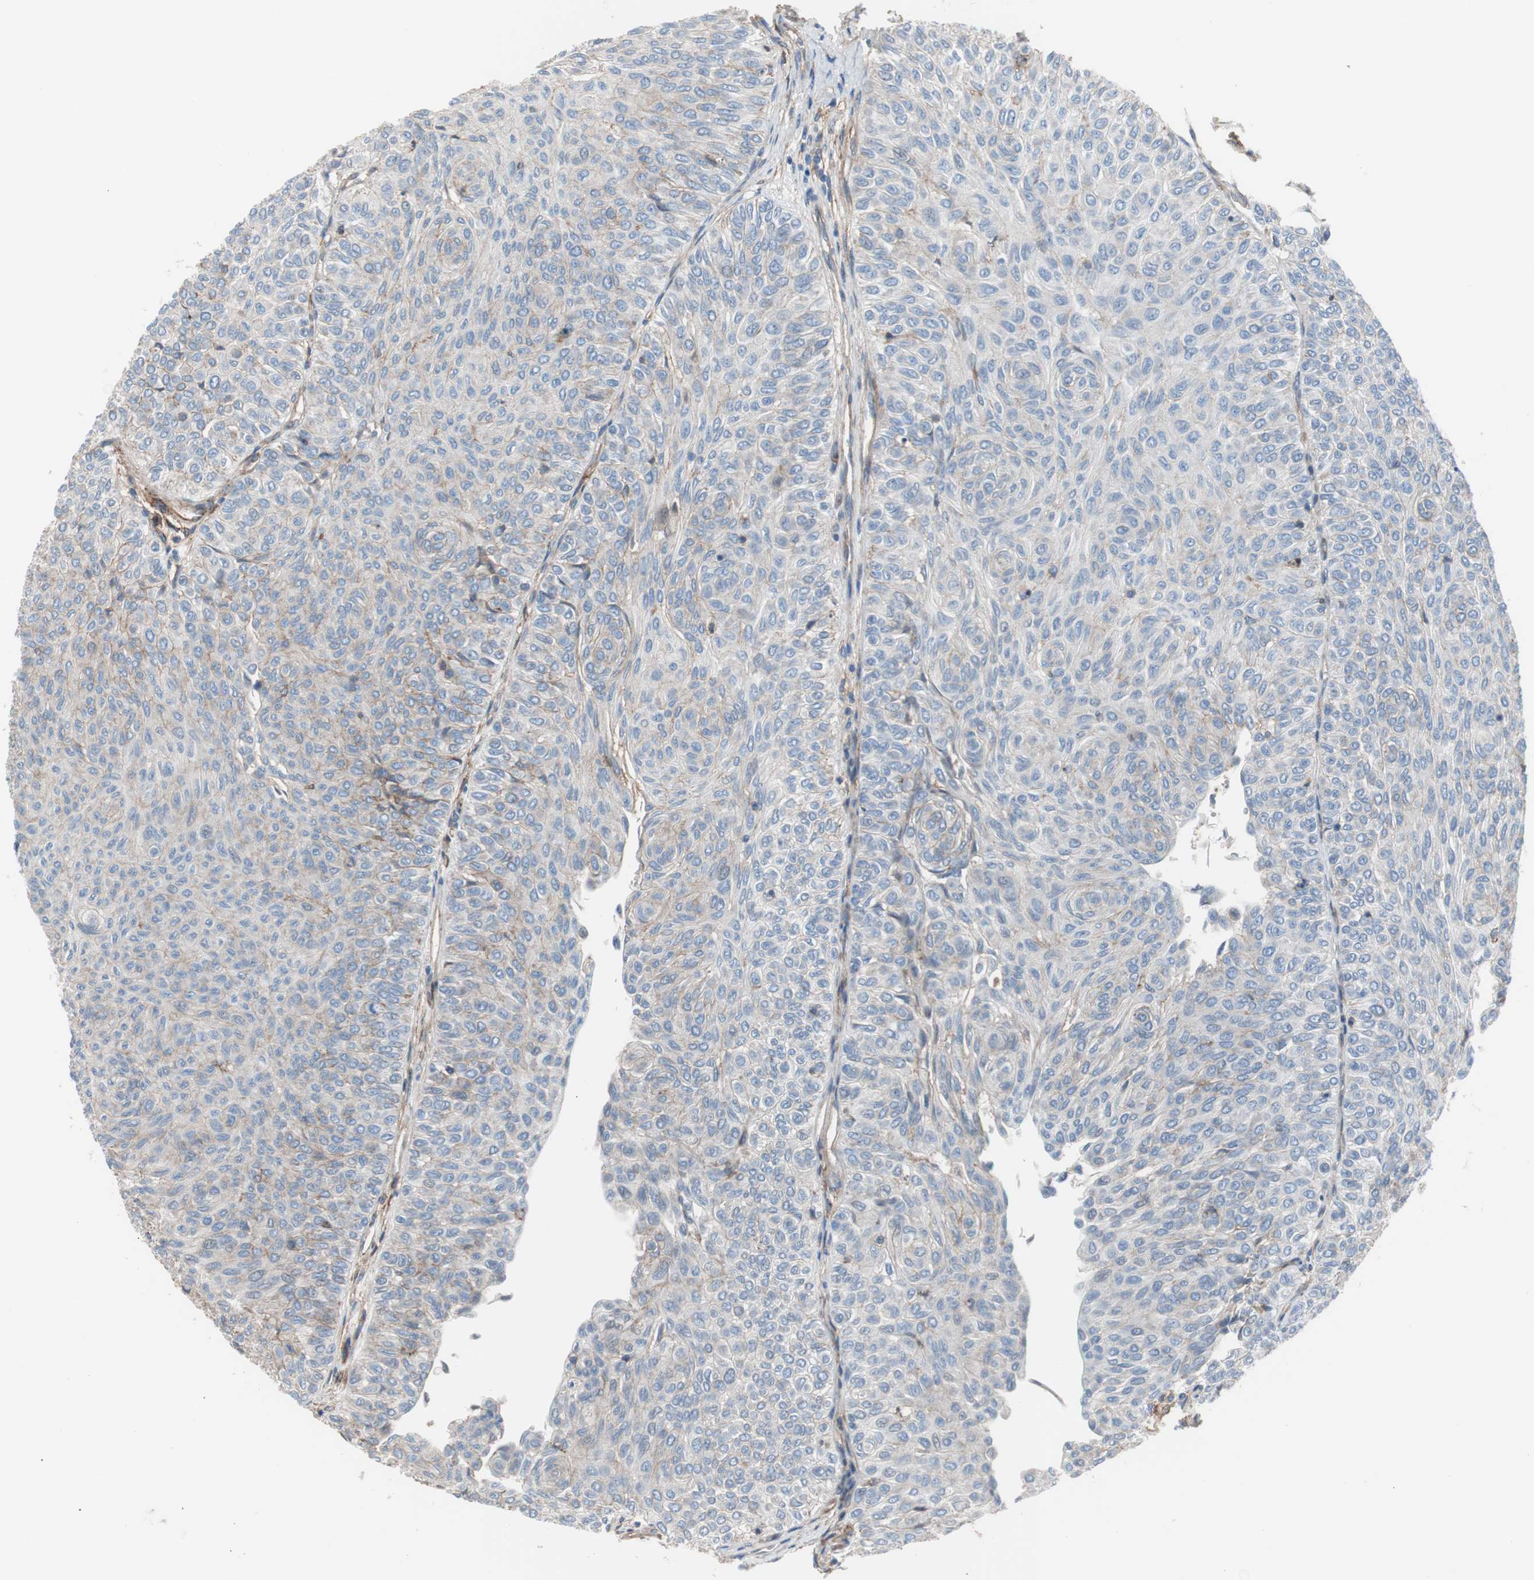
{"staining": {"intensity": "weak", "quantity": "25%-75%", "location": "cytoplasmic/membranous"}, "tissue": "urothelial cancer", "cell_type": "Tumor cells", "image_type": "cancer", "snomed": [{"axis": "morphology", "description": "Urothelial carcinoma, Low grade"}, {"axis": "topography", "description": "Urinary bladder"}], "caption": "Human urothelial carcinoma (low-grade) stained for a protein (brown) shows weak cytoplasmic/membranous positive positivity in approximately 25%-75% of tumor cells.", "gene": "CD81", "patient": {"sex": "male", "age": 78}}